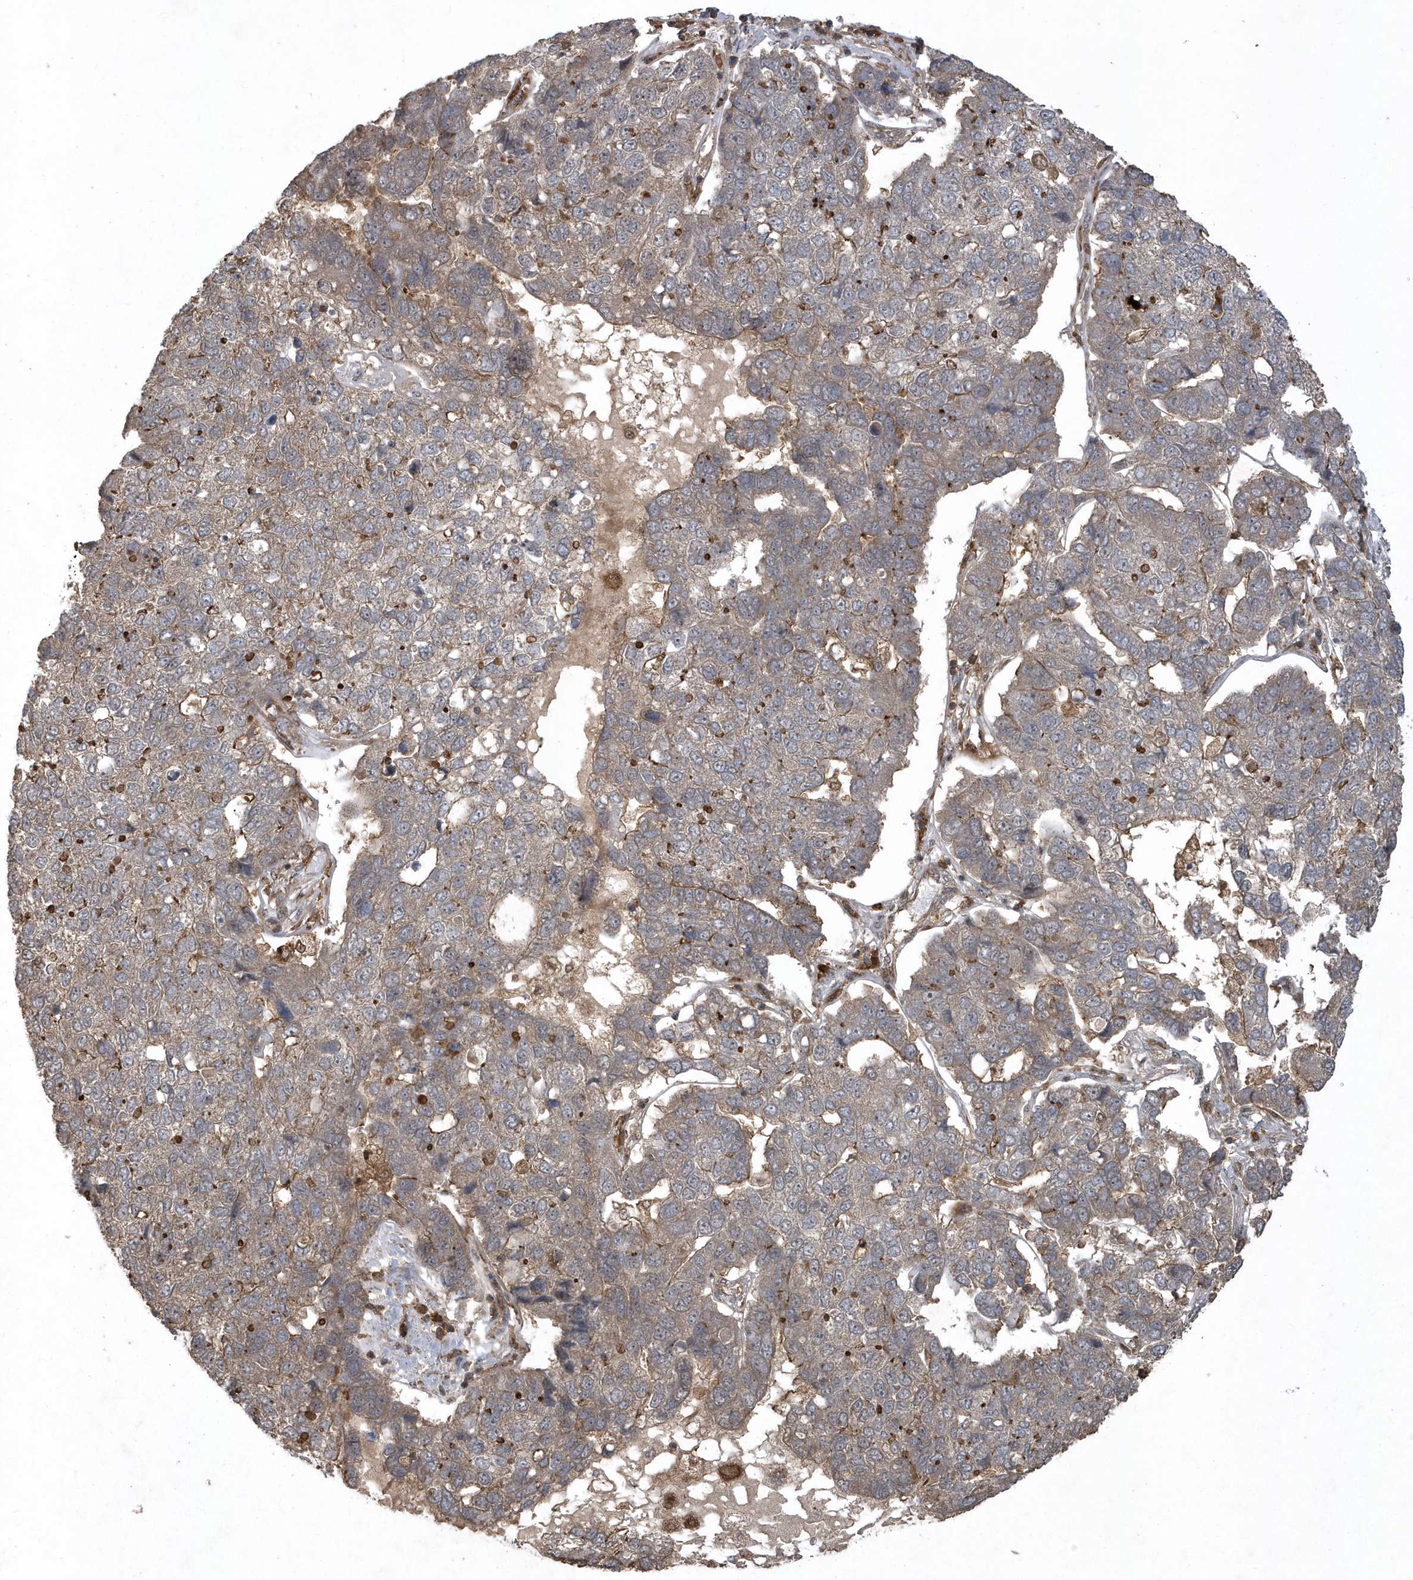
{"staining": {"intensity": "moderate", "quantity": "<25%", "location": "cytoplasmic/membranous"}, "tissue": "pancreatic cancer", "cell_type": "Tumor cells", "image_type": "cancer", "snomed": [{"axis": "morphology", "description": "Adenocarcinoma, NOS"}, {"axis": "topography", "description": "Pancreas"}], "caption": "This micrograph demonstrates pancreatic cancer (adenocarcinoma) stained with immunohistochemistry (IHC) to label a protein in brown. The cytoplasmic/membranous of tumor cells show moderate positivity for the protein. Nuclei are counter-stained blue.", "gene": "LACC1", "patient": {"sex": "female", "age": 61}}